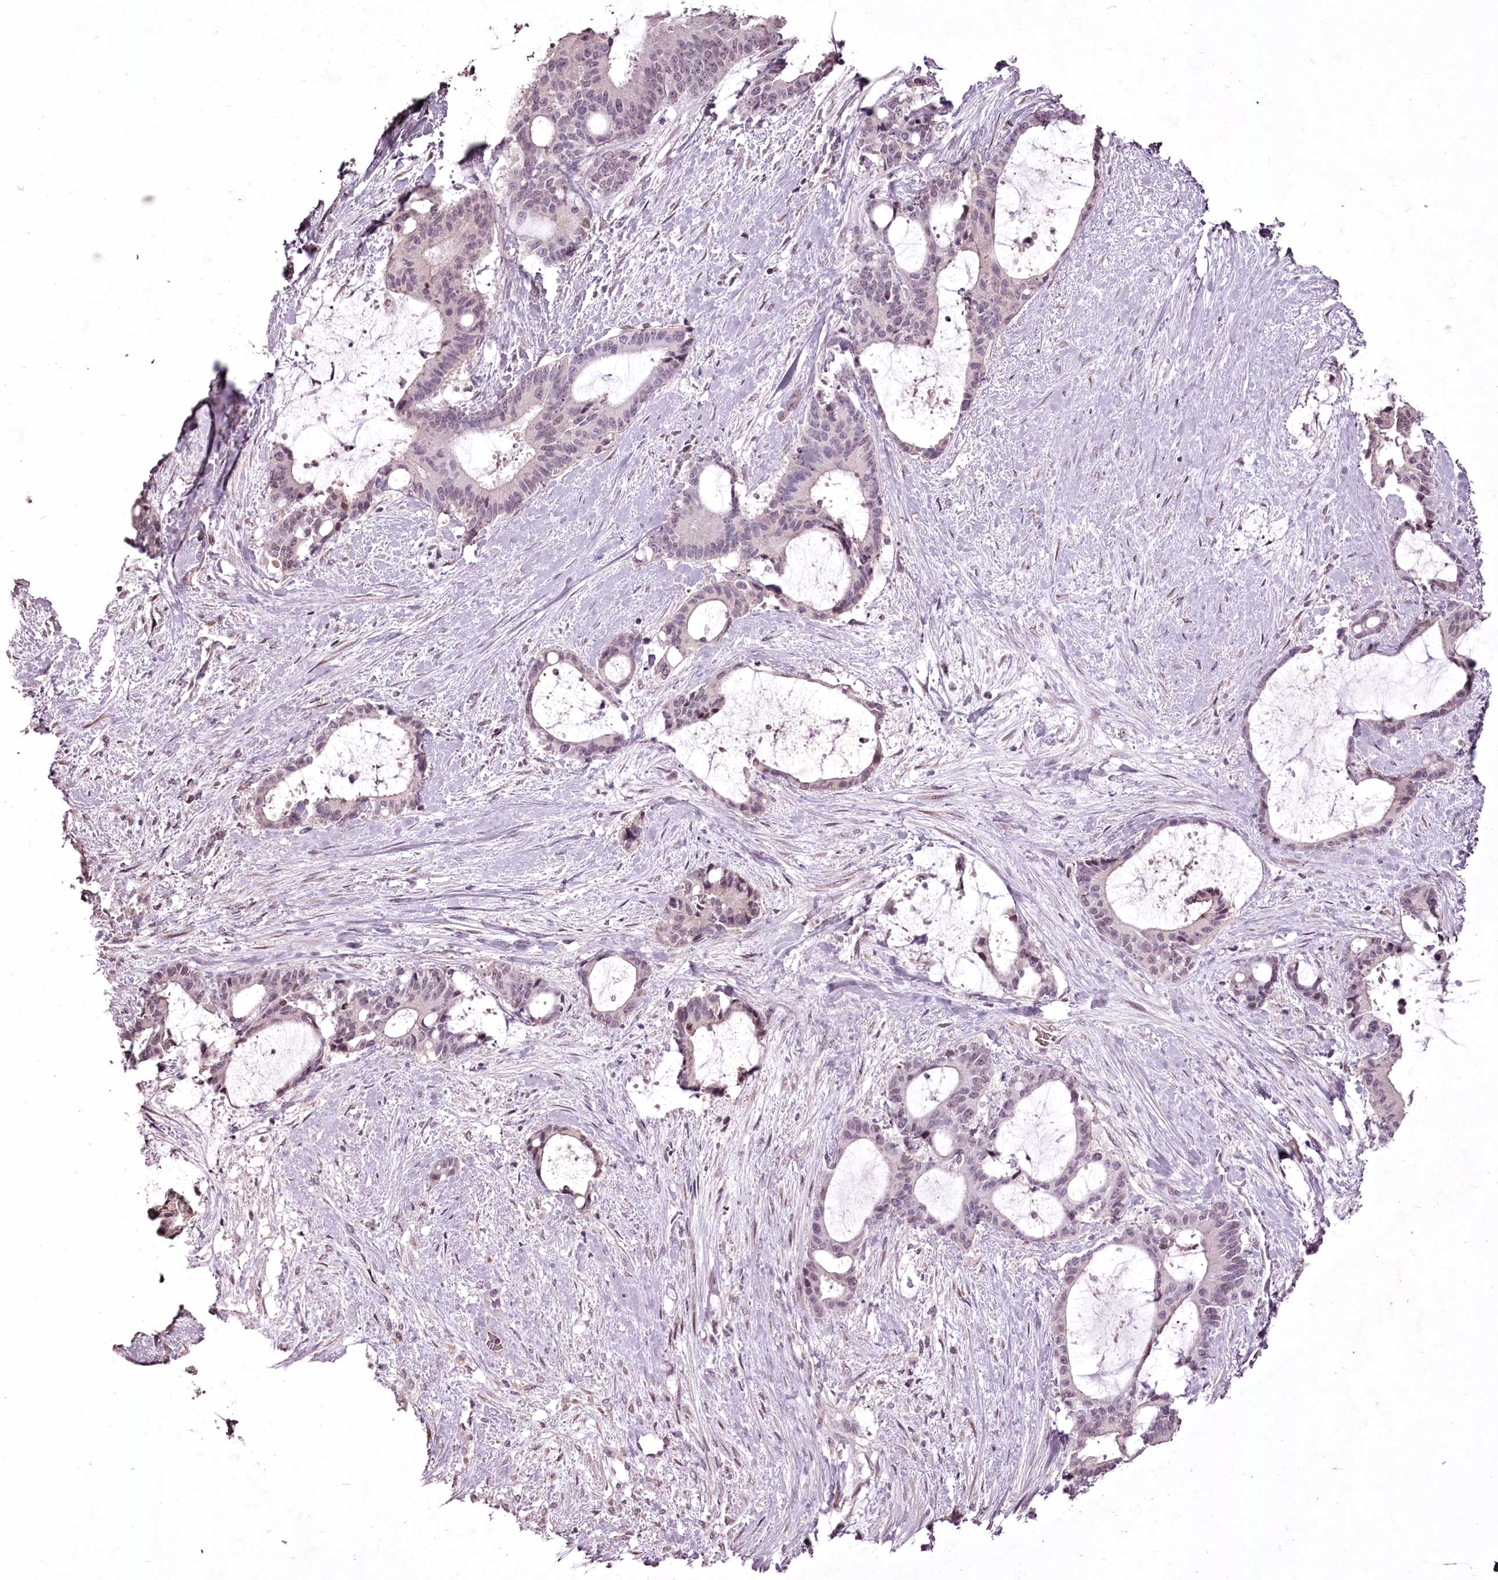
{"staining": {"intensity": "weak", "quantity": "25%-75%", "location": "nuclear"}, "tissue": "liver cancer", "cell_type": "Tumor cells", "image_type": "cancer", "snomed": [{"axis": "morphology", "description": "Normal tissue, NOS"}, {"axis": "morphology", "description": "Cholangiocarcinoma"}, {"axis": "topography", "description": "Liver"}, {"axis": "topography", "description": "Peripheral nerve tissue"}], "caption": "This micrograph exhibits liver cancer (cholangiocarcinoma) stained with immunohistochemistry to label a protein in brown. The nuclear of tumor cells show weak positivity for the protein. Nuclei are counter-stained blue.", "gene": "ADRA1D", "patient": {"sex": "female", "age": 73}}